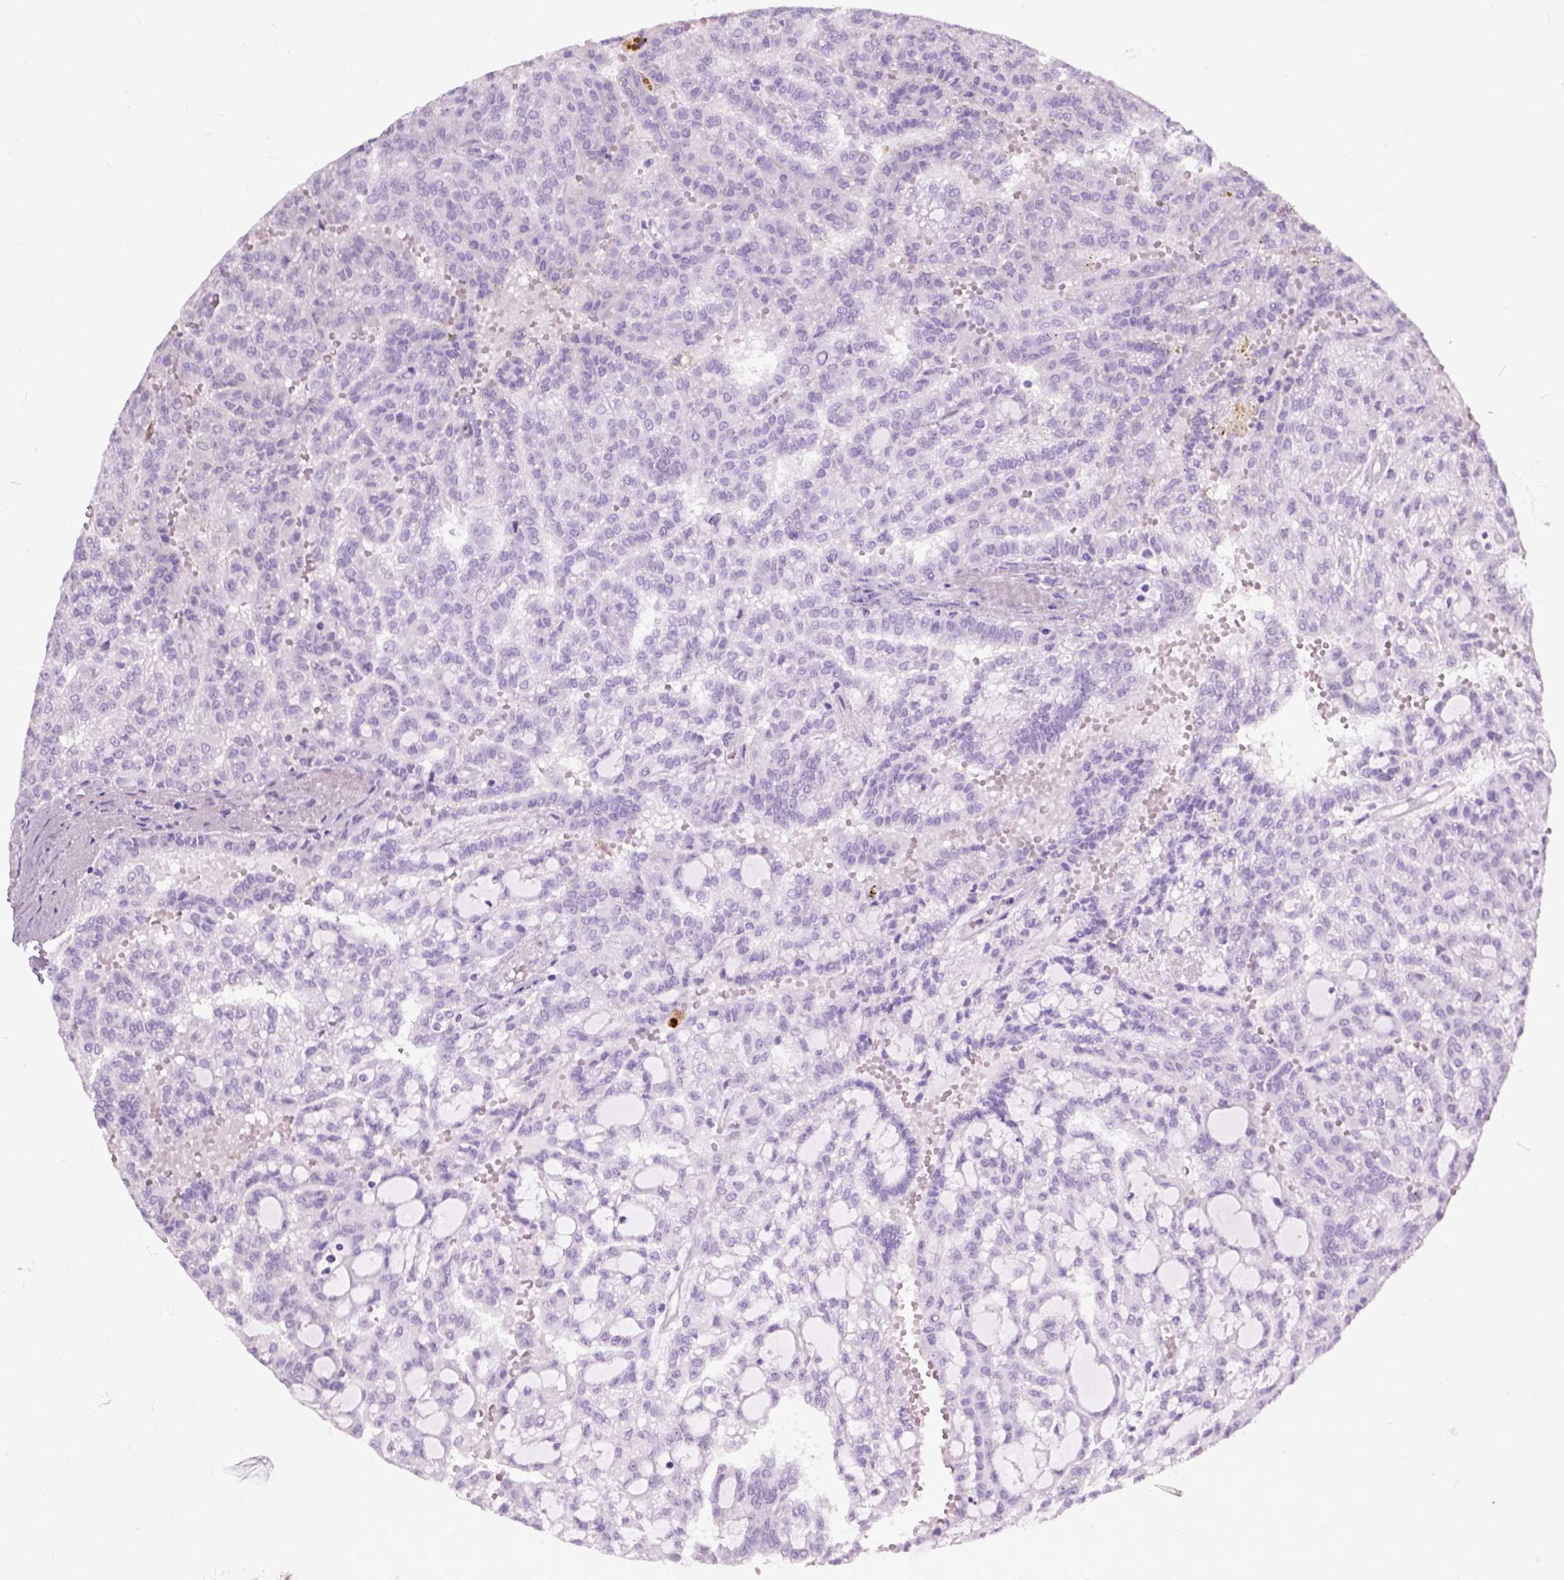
{"staining": {"intensity": "negative", "quantity": "none", "location": "none"}, "tissue": "renal cancer", "cell_type": "Tumor cells", "image_type": "cancer", "snomed": [{"axis": "morphology", "description": "Adenocarcinoma, NOS"}, {"axis": "topography", "description": "Kidney"}], "caption": "Photomicrograph shows no protein expression in tumor cells of renal cancer (adenocarcinoma) tissue. (IHC, brightfield microscopy, high magnification).", "gene": "AXDND1", "patient": {"sex": "male", "age": 63}}